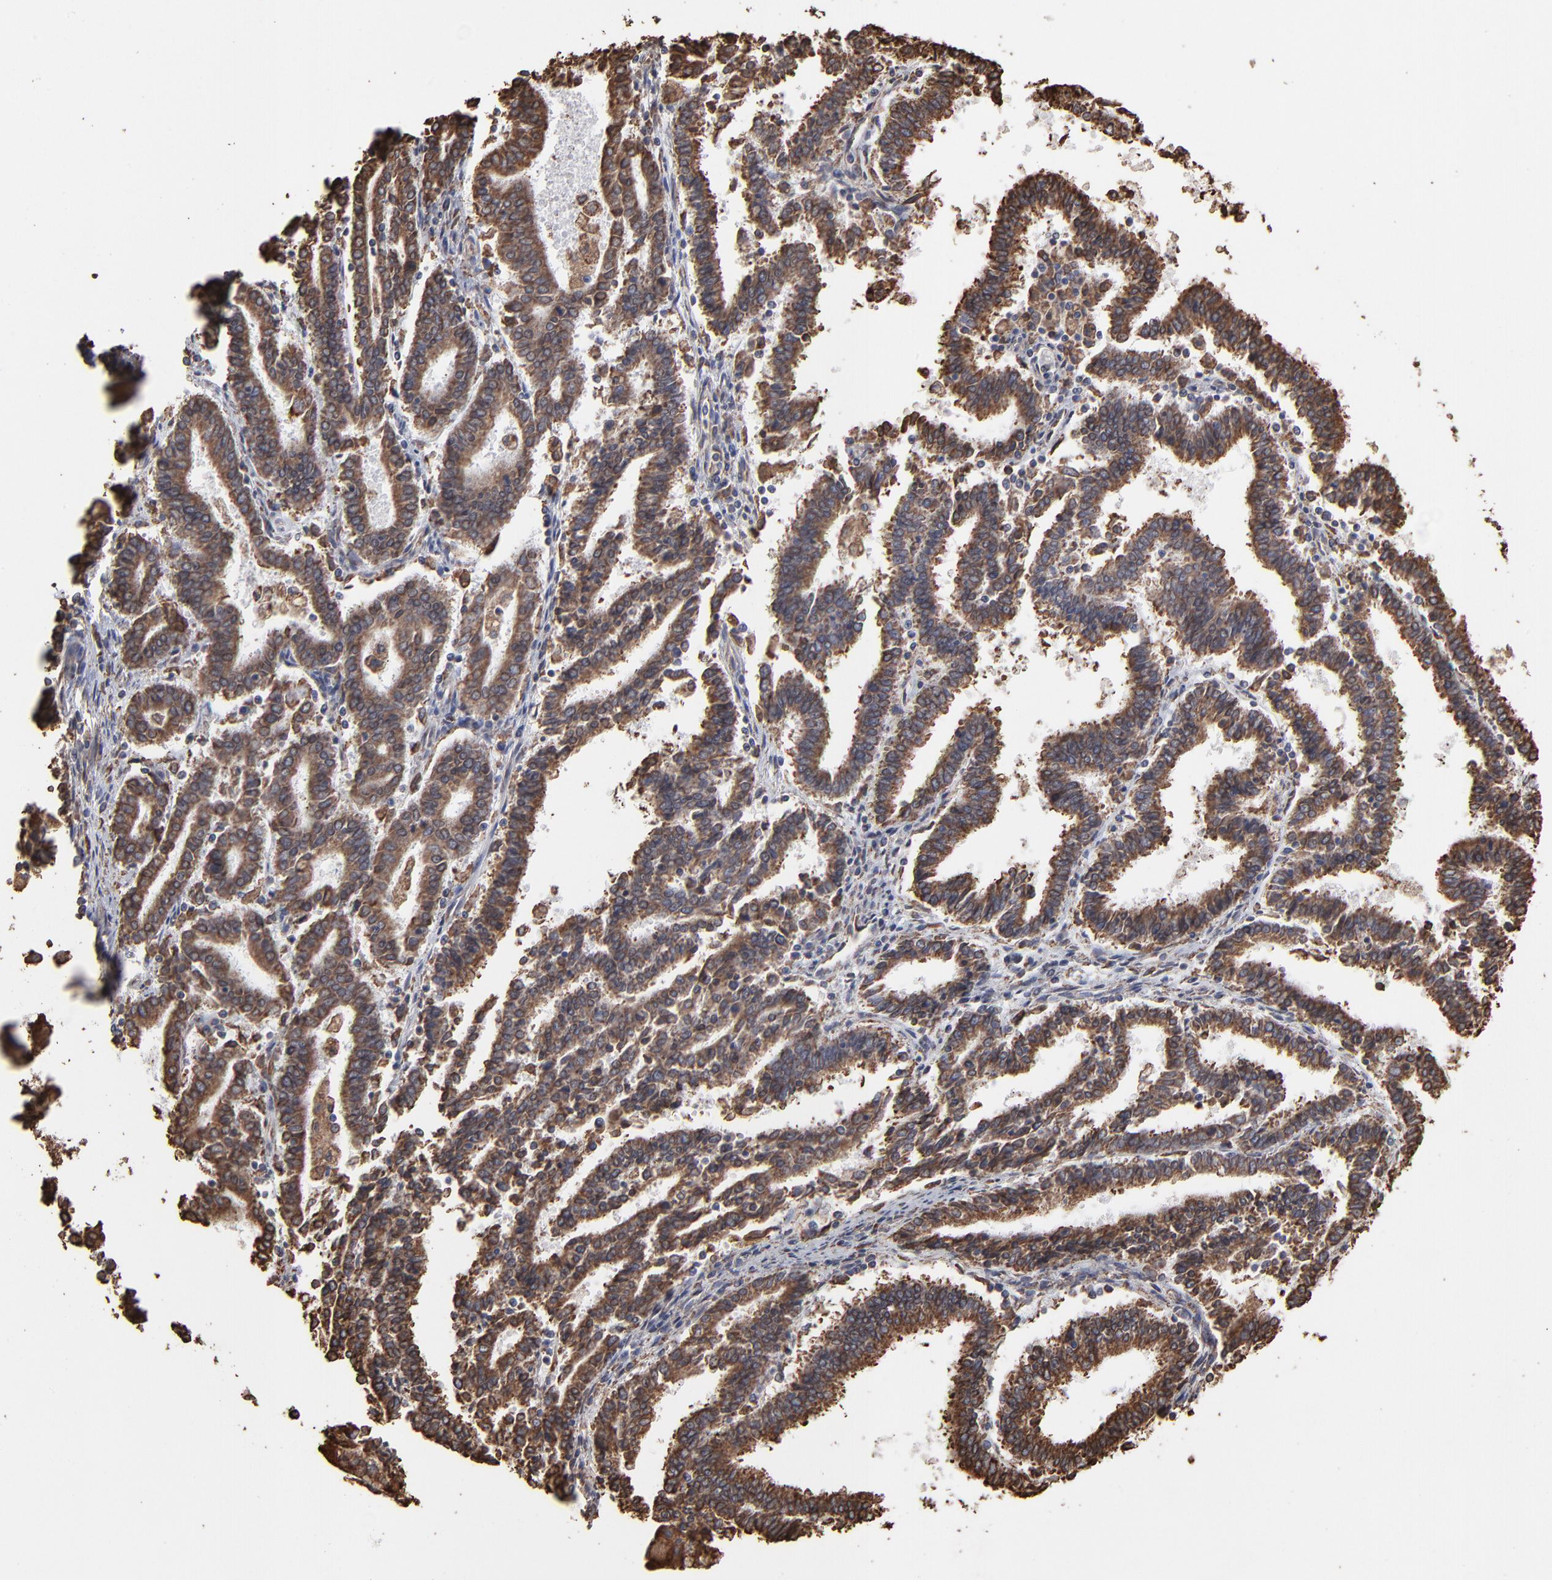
{"staining": {"intensity": "moderate", "quantity": ">75%", "location": "cytoplasmic/membranous"}, "tissue": "endometrial cancer", "cell_type": "Tumor cells", "image_type": "cancer", "snomed": [{"axis": "morphology", "description": "Adenocarcinoma, NOS"}, {"axis": "topography", "description": "Uterus"}], "caption": "The photomicrograph demonstrates staining of endometrial adenocarcinoma, revealing moderate cytoplasmic/membranous protein staining (brown color) within tumor cells. (DAB = brown stain, brightfield microscopy at high magnification).", "gene": "PDIA3", "patient": {"sex": "female", "age": 83}}